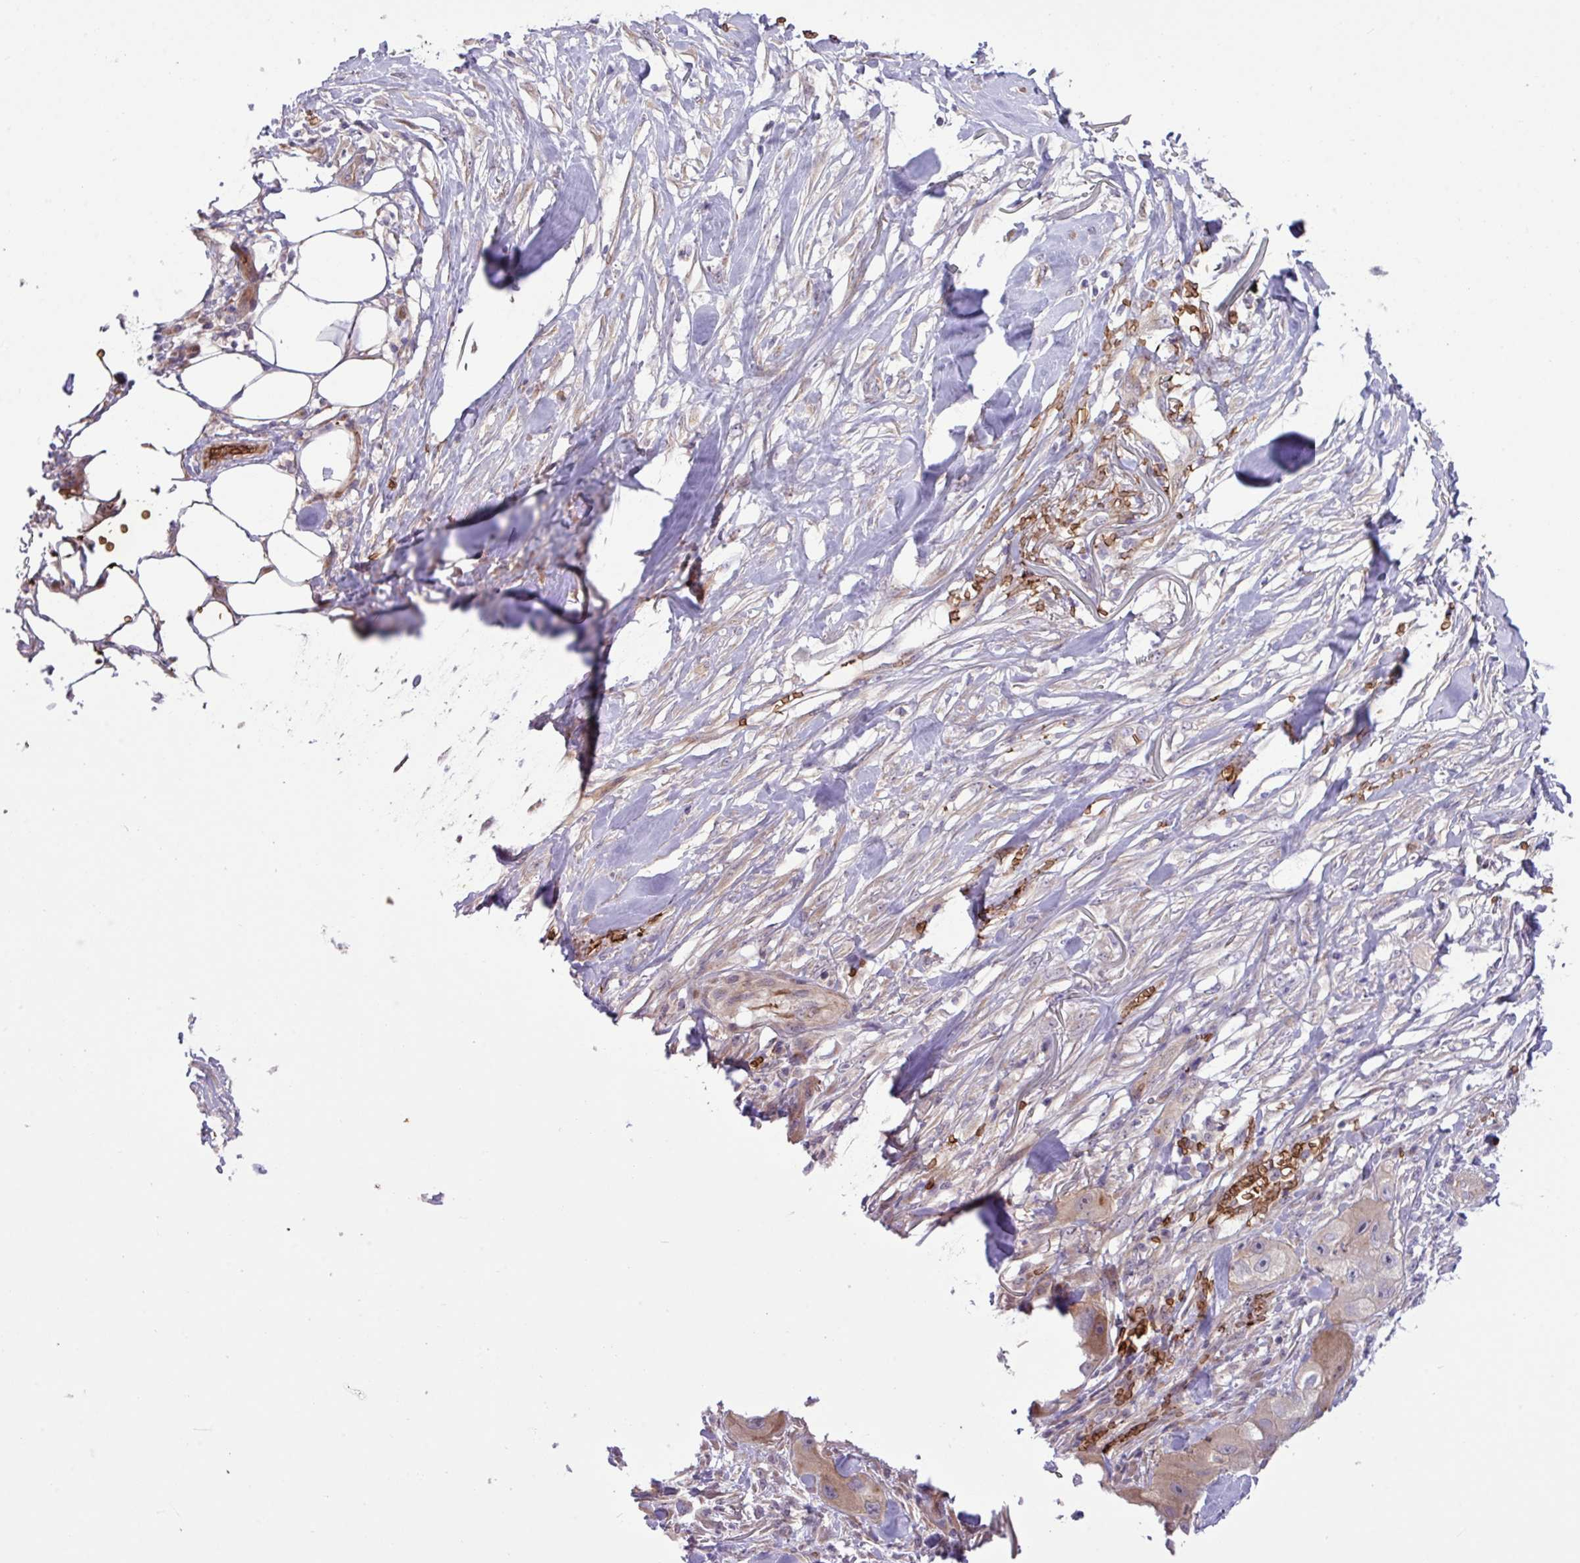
{"staining": {"intensity": "weak", "quantity": "<25%", "location": "cytoplasmic/membranous"}, "tissue": "skin cancer", "cell_type": "Tumor cells", "image_type": "cancer", "snomed": [{"axis": "morphology", "description": "Squamous cell carcinoma, NOS"}, {"axis": "topography", "description": "Skin"}, {"axis": "topography", "description": "Subcutis"}], "caption": "An immunohistochemistry (IHC) photomicrograph of squamous cell carcinoma (skin) is shown. There is no staining in tumor cells of squamous cell carcinoma (skin). (Brightfield microscopy of DAB (3,3'-diaminobenzidine) immunohistochemistry (IHC) at high magnification).", "gene": "RAD21L1", "patient": {"sex": "male", "age": 73}}